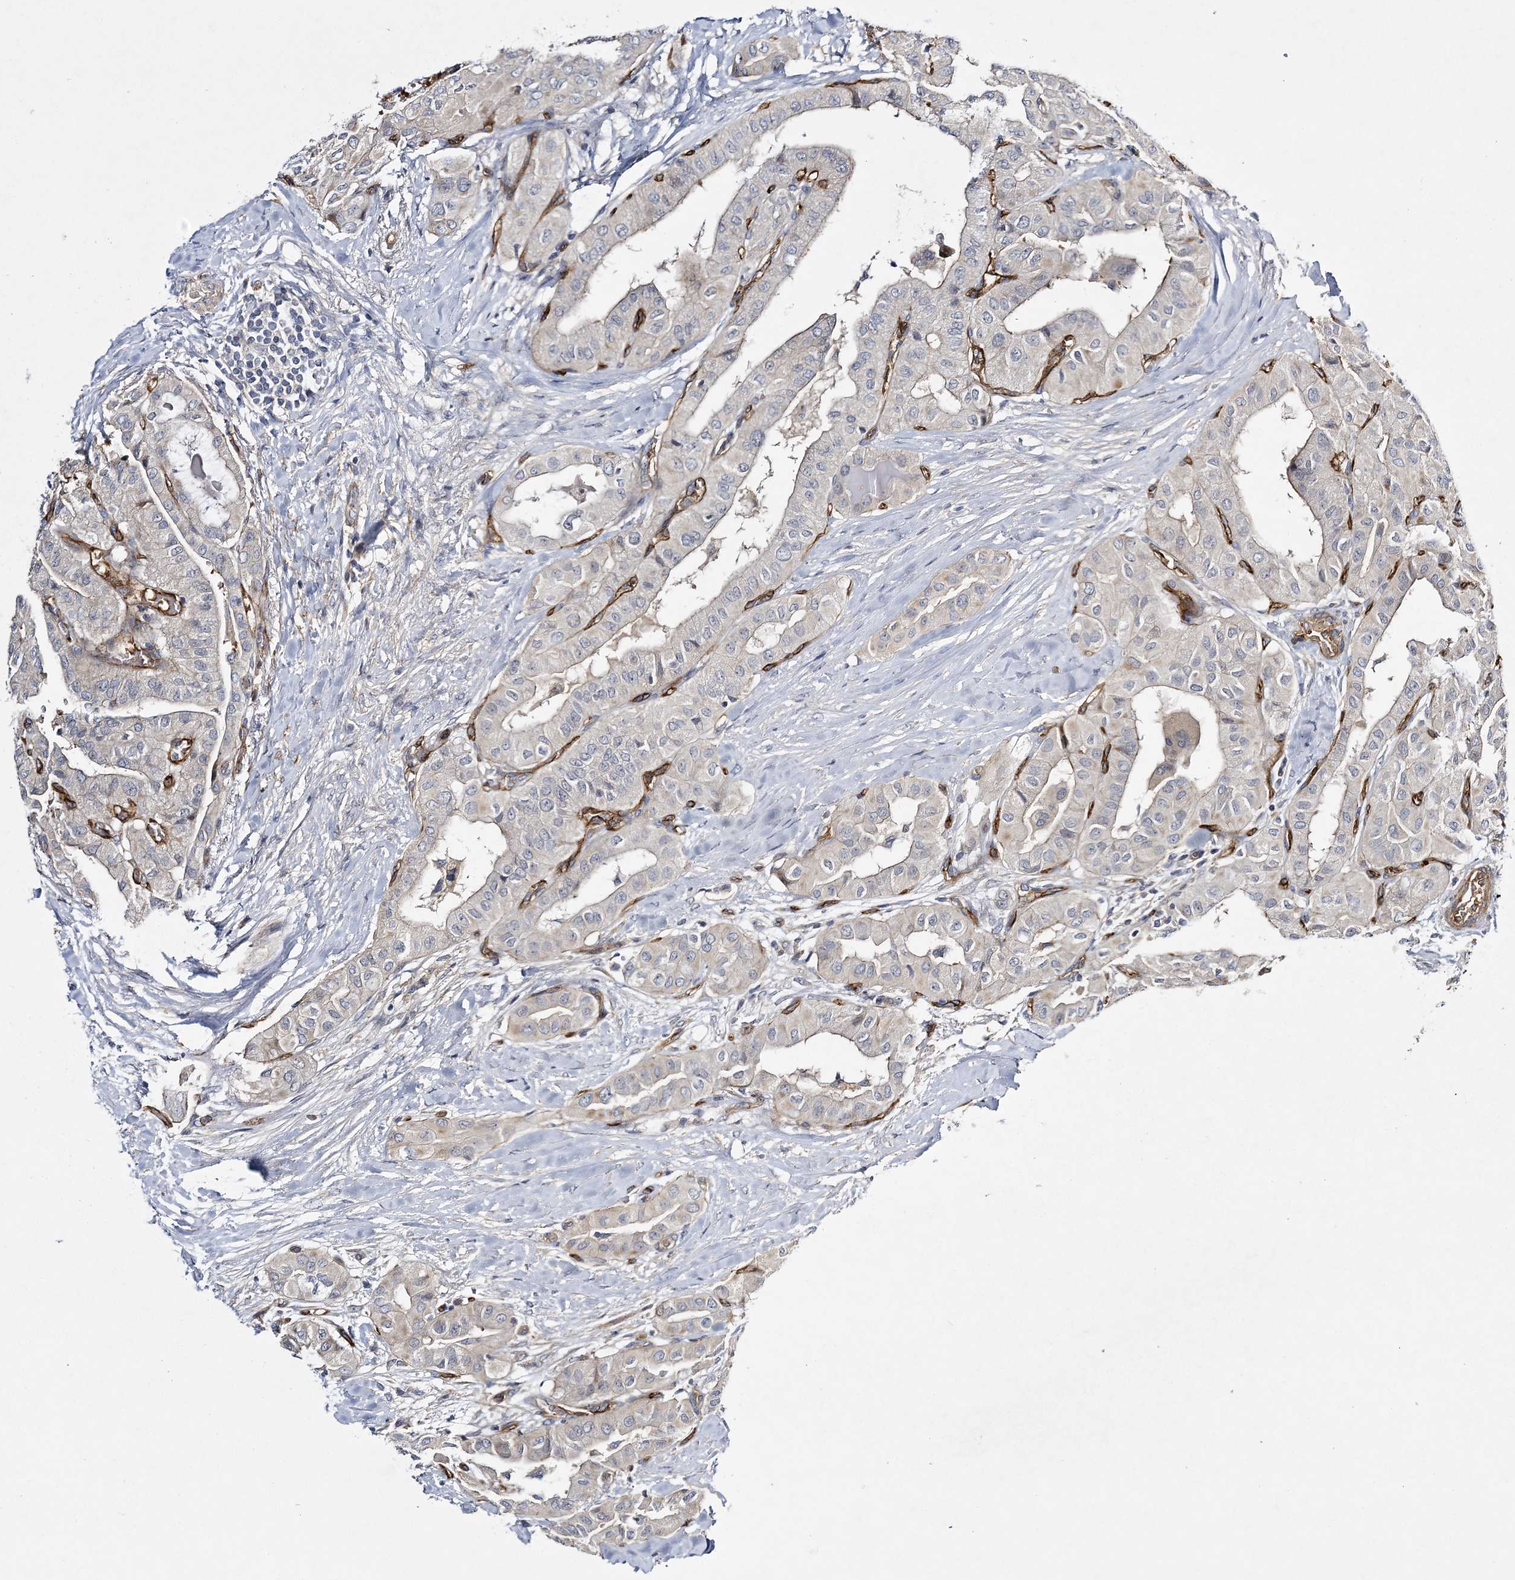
{"staining": {"intensity": "weak", "quantity": "<25%", "location": "cytoplasmic/membranous"}, "tissue": "thyroid cancer", "cell_type": "Tumor cells", "image_type": "cancer", "snomed": [{"axis": "morphology", "description": "Papillary adenocarcinoma, NOS"}, {"axis": "topography", "description": "Thyroid gland"}], "caption": "This is an IHC image of human thyroid cancer. There is no staining in tumor cells.", "gene": "CALN1", "patient": {"sex": "female", "age": 59}}